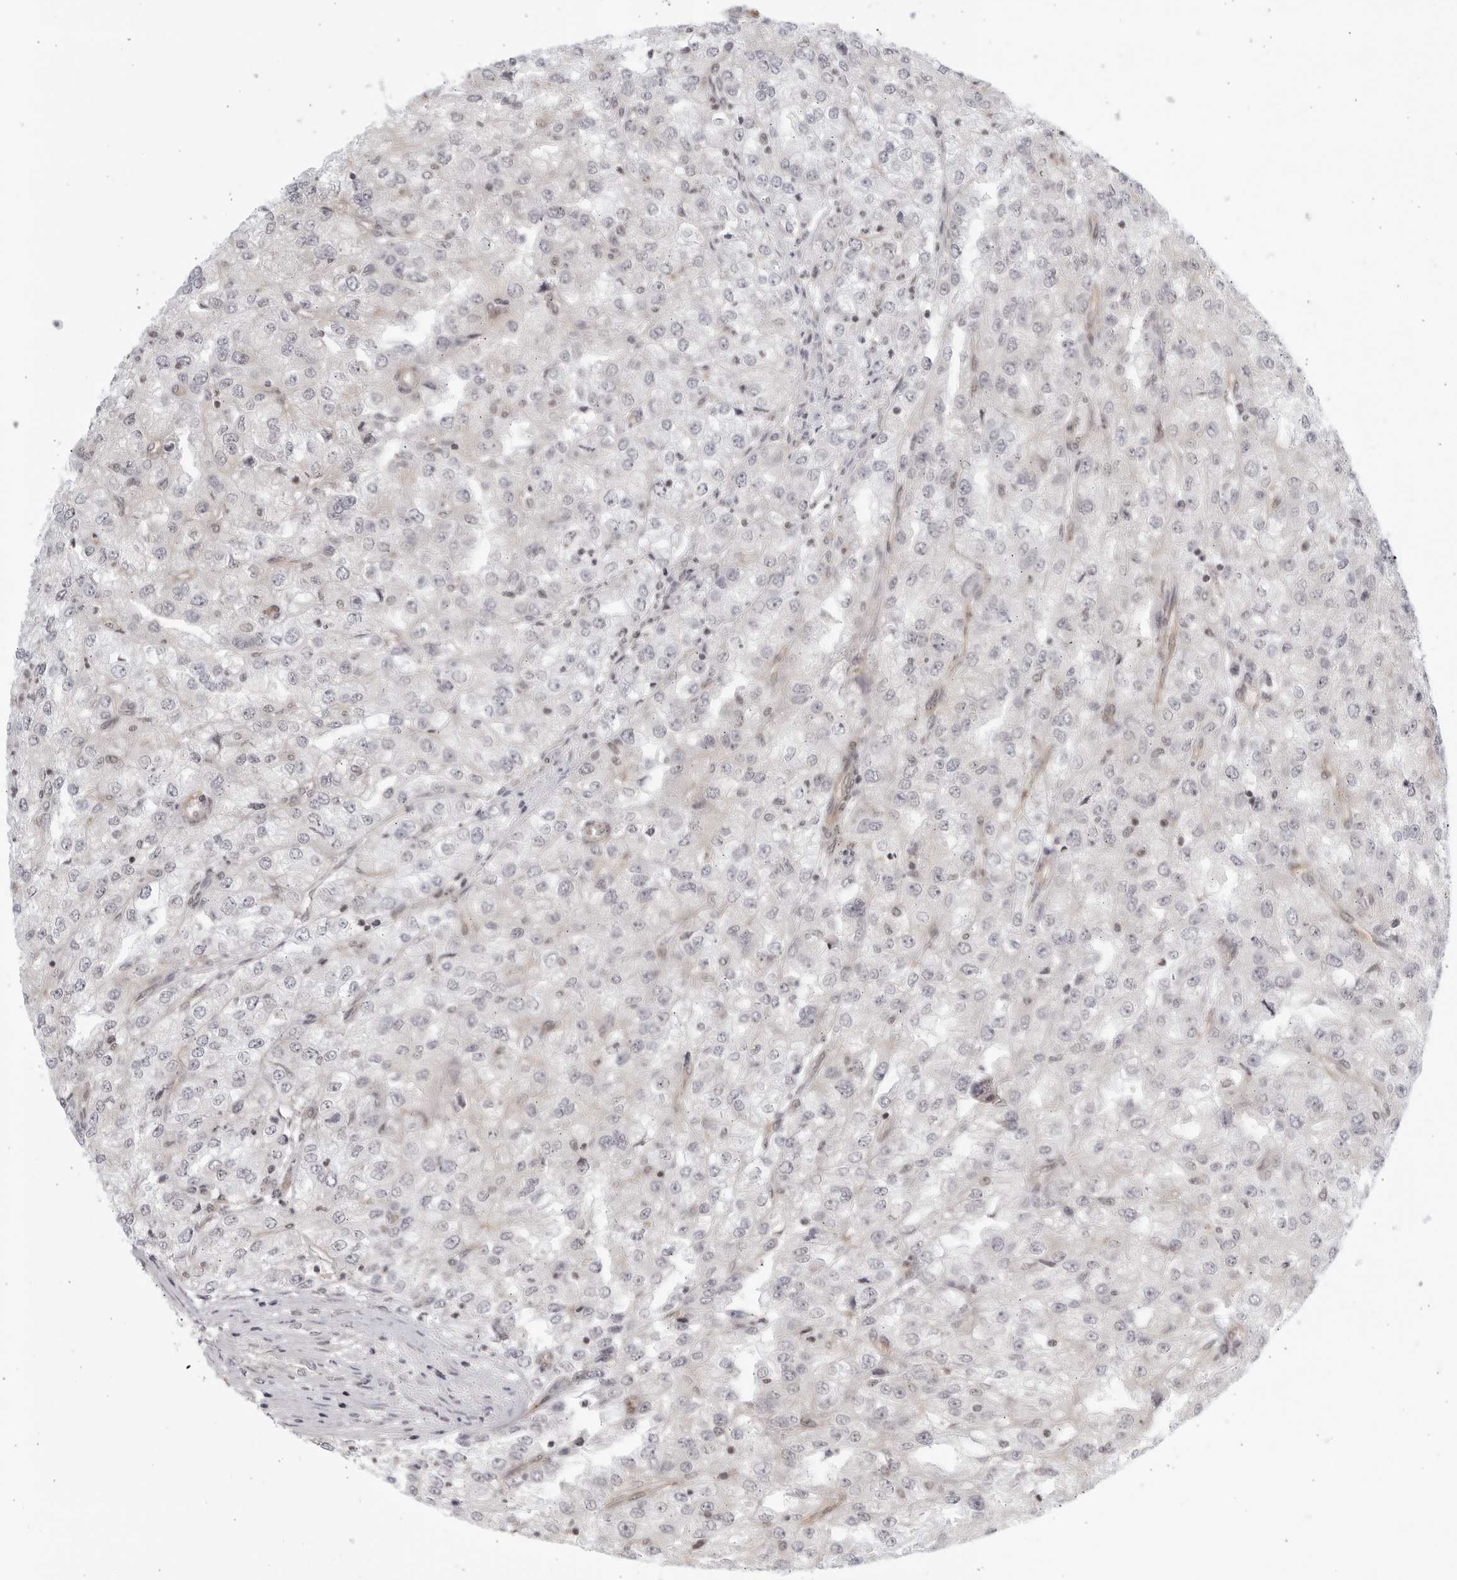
{"staining": {"intensity": "negative", "quantity": "none", "location": "none"}, "tissue": "renal cancer", "cell_type": "Tumor cells", "image_type": "cancer", "snomed": [{"axis": "morphology", "description": "Adenocarcinoma, NOS"}, {"axis": "topography", "description": "Kidney"}], "caption": "IHC image of neoplastic tissue: human renal cancer stained with DAB displays no significant protein expression in tumor cells.", "gene": "SERTAD4", "patient": {"sex": "female", "age": 54}}